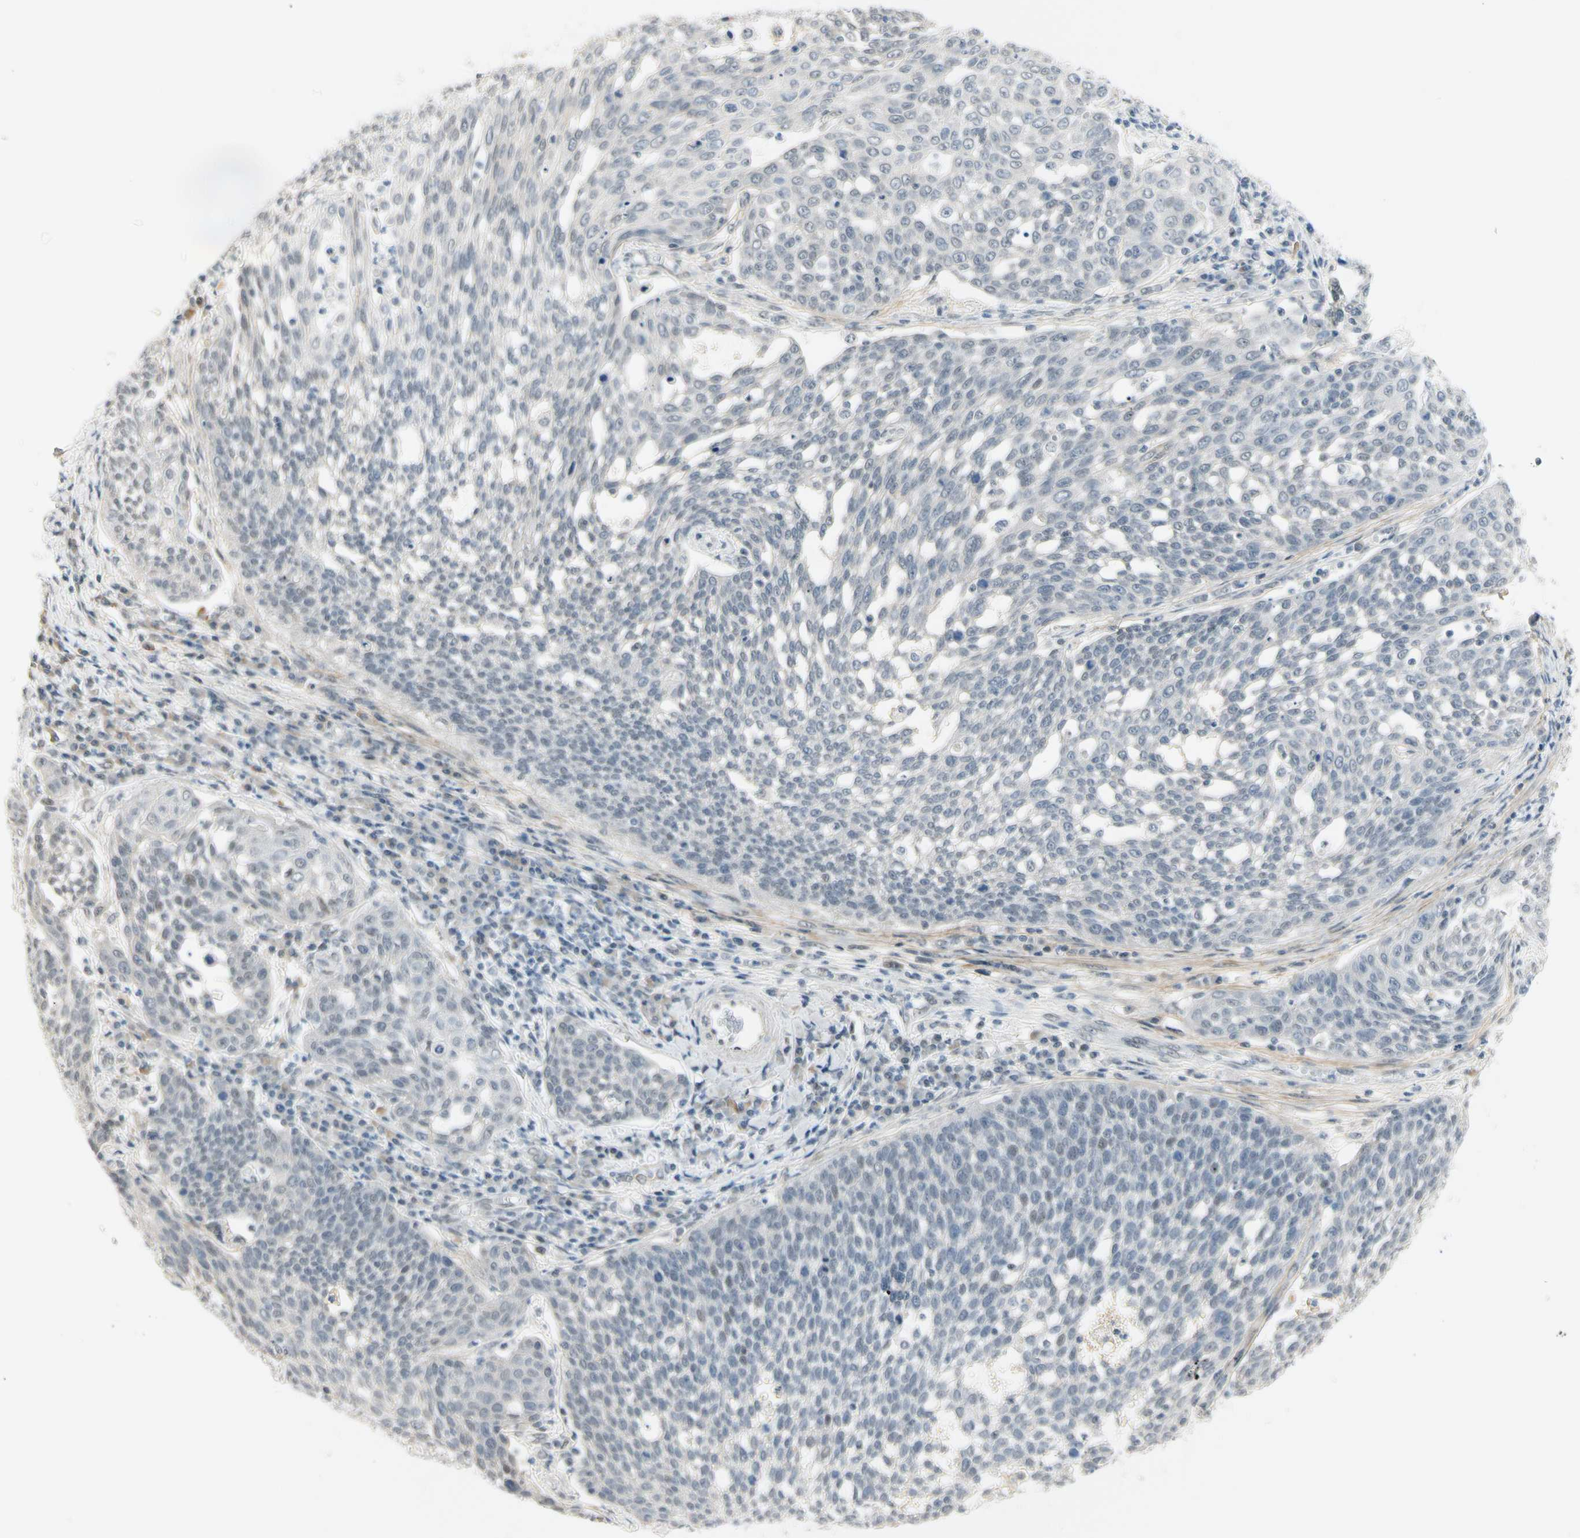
{"staining": {"intensity": "negative", "quantity": "none", "location": "none"}, "tissue": "cervical cancer", "cell_type": "Tumor cells", "image_type": "cancer", "snomed": [{"axis": "morphology", "description": "Squamous cell carcinoma, NOS"}, {"axis": "topography", "description": "Cervix"}], "caption": "DAB (3,3'-diaminobenzidine) immunohistochemical staining of human squamous cell carcinoma (cervical) reveals no significant staining in tumor cells. The staining was performed using DAB to visualize the protein expression in brown, while the nuclei were stained in blue with hematoxylin (Magnification: 20x).", "gene": "ASPN", "patient": {"sex": "female", "age": 34}}